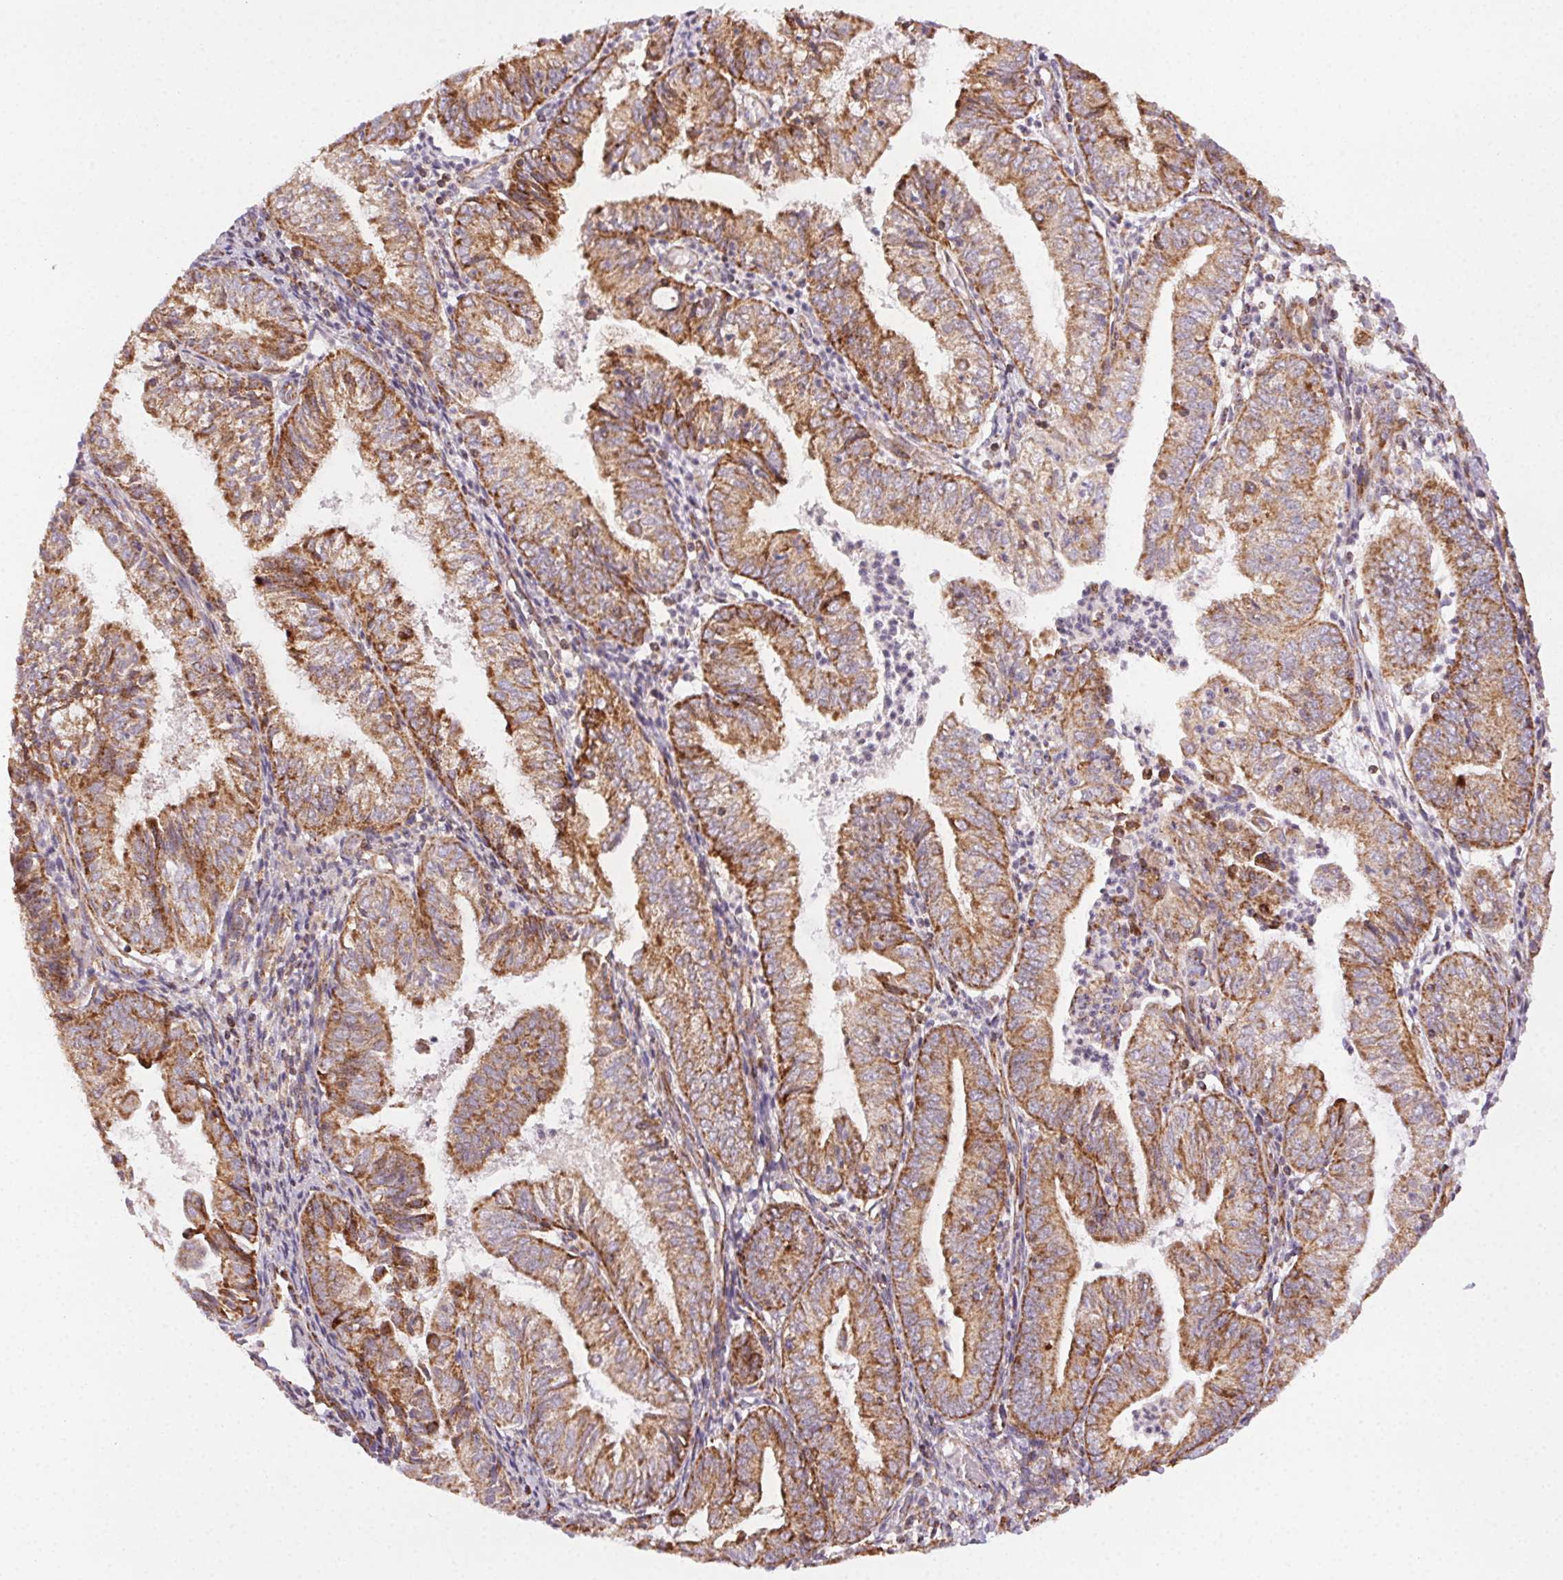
{"staining": {"intensity": "strong", "quantity": ">75%", "location": "cytoplasmic/membranous"}, "tissue": "endometrial cancer", "cell_type": "Tumor cells", "image_type": "cancer", "snomed": [{"axis": "morphology", "description": "Adenocarcinoma, NOS"}, {"axis": "topography", "description": "Endometrium"}], "caption": "An immunohistochemistry micrograph of neoplastic tissue is shown. Protein staining in brown highlights strong cytoplasmic/membranous positivity in adenocarcinoma (endometrial) within tumor cells.", "gene": "CLPB", "patient": {"sex": "female", "age": 55}}